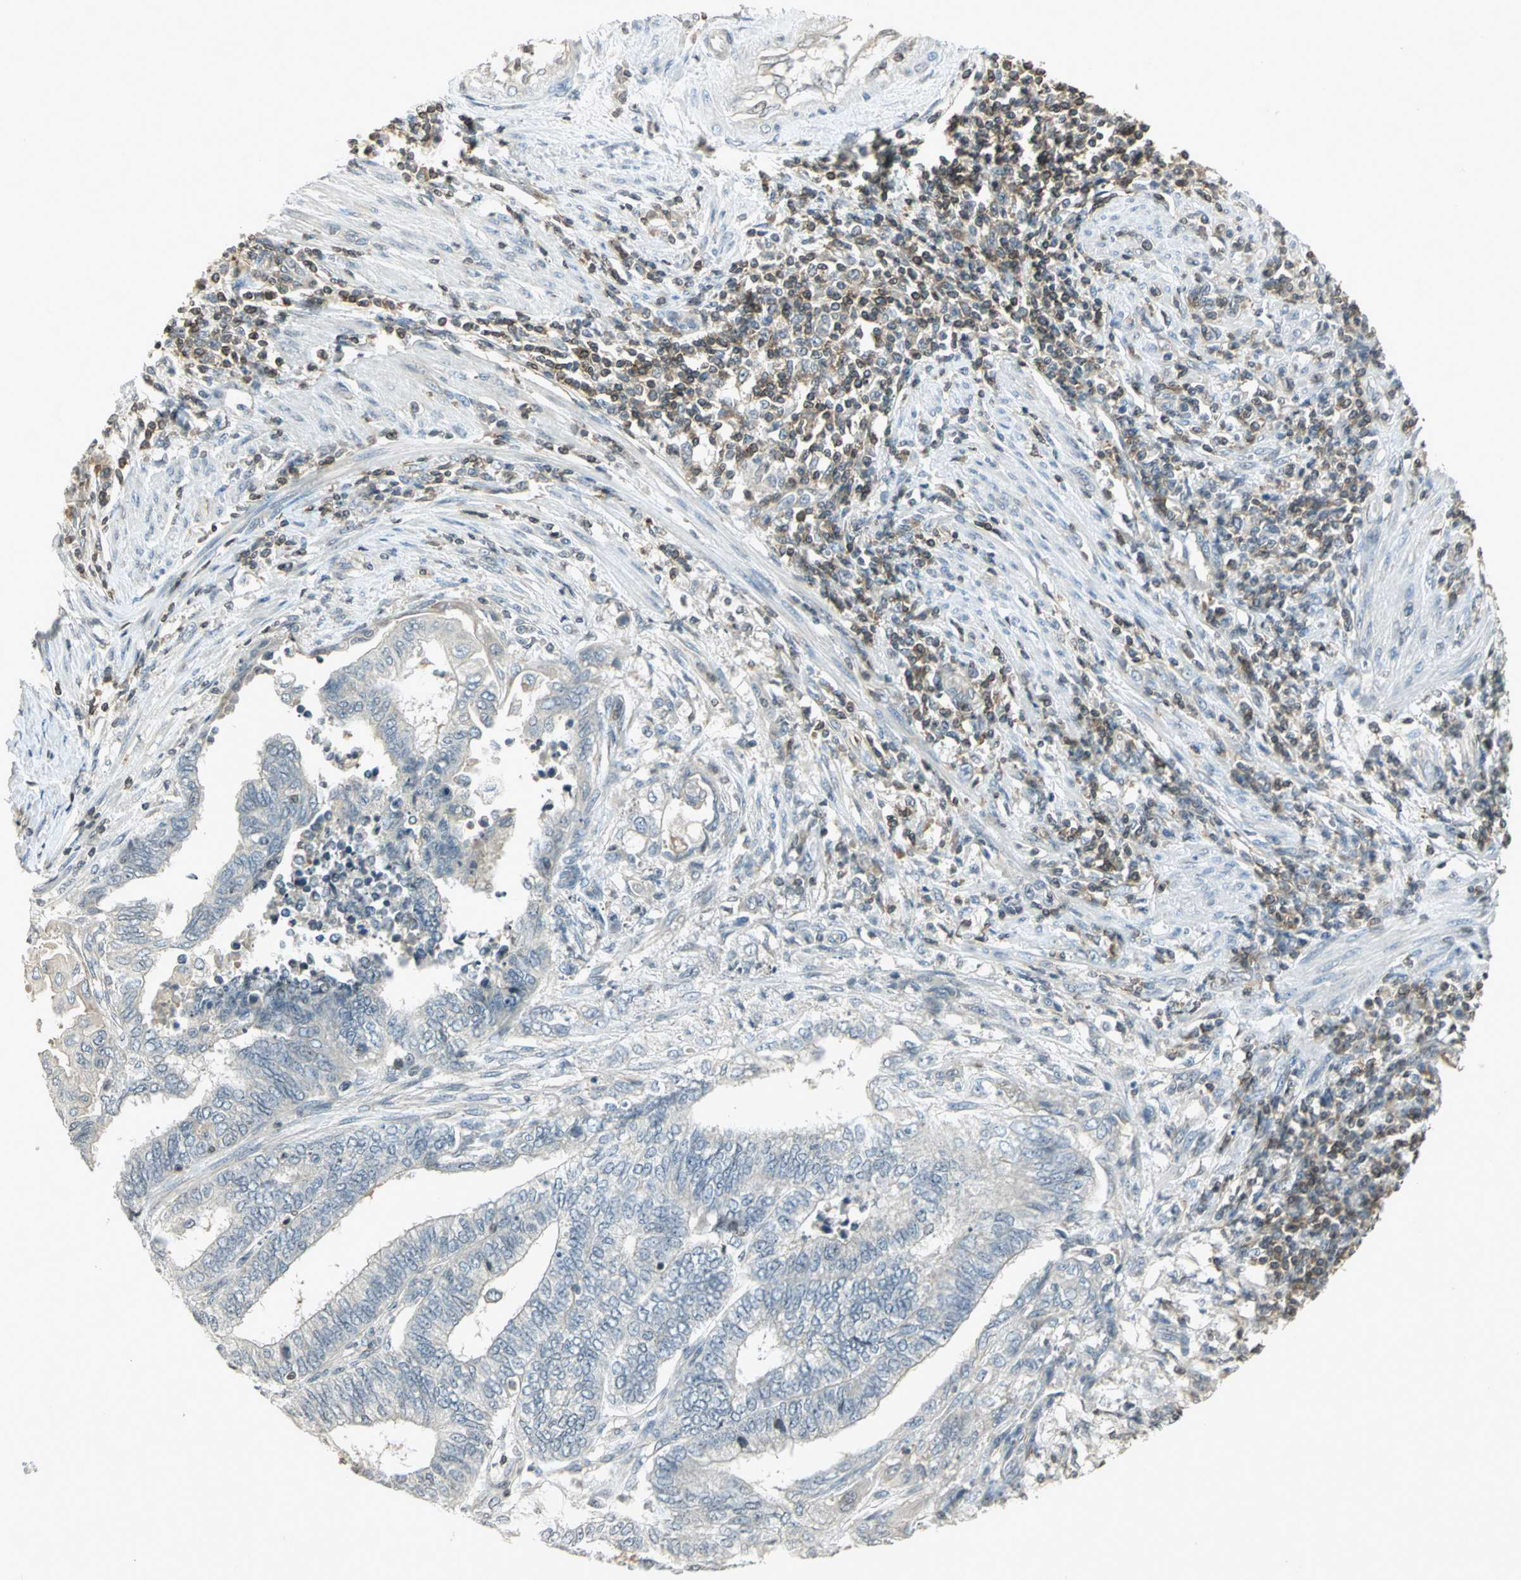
{"staining": {"intensity": "negative", "quantity": "none", "location": "none"}, "tissue": "endometrial cancer", "cell_type": "Tumor cells", "image_type": "cancer", "snomed": [{"axis": "morphology", "description": "Adenocarcinoma, NOS"}, {"axis": "topography", "description": "Uterus"}, {"axis": "topography", "description": "Endometrium"}], "caption": "Immunohistochemistry (IHC) image of neoplastic tissue: endometrial adenocarcinoma stained with DAB demonstrates no significant protein positivity in tumor cells.", "gene": "IL16", "patient": {"sex": "female", "age": 70}}